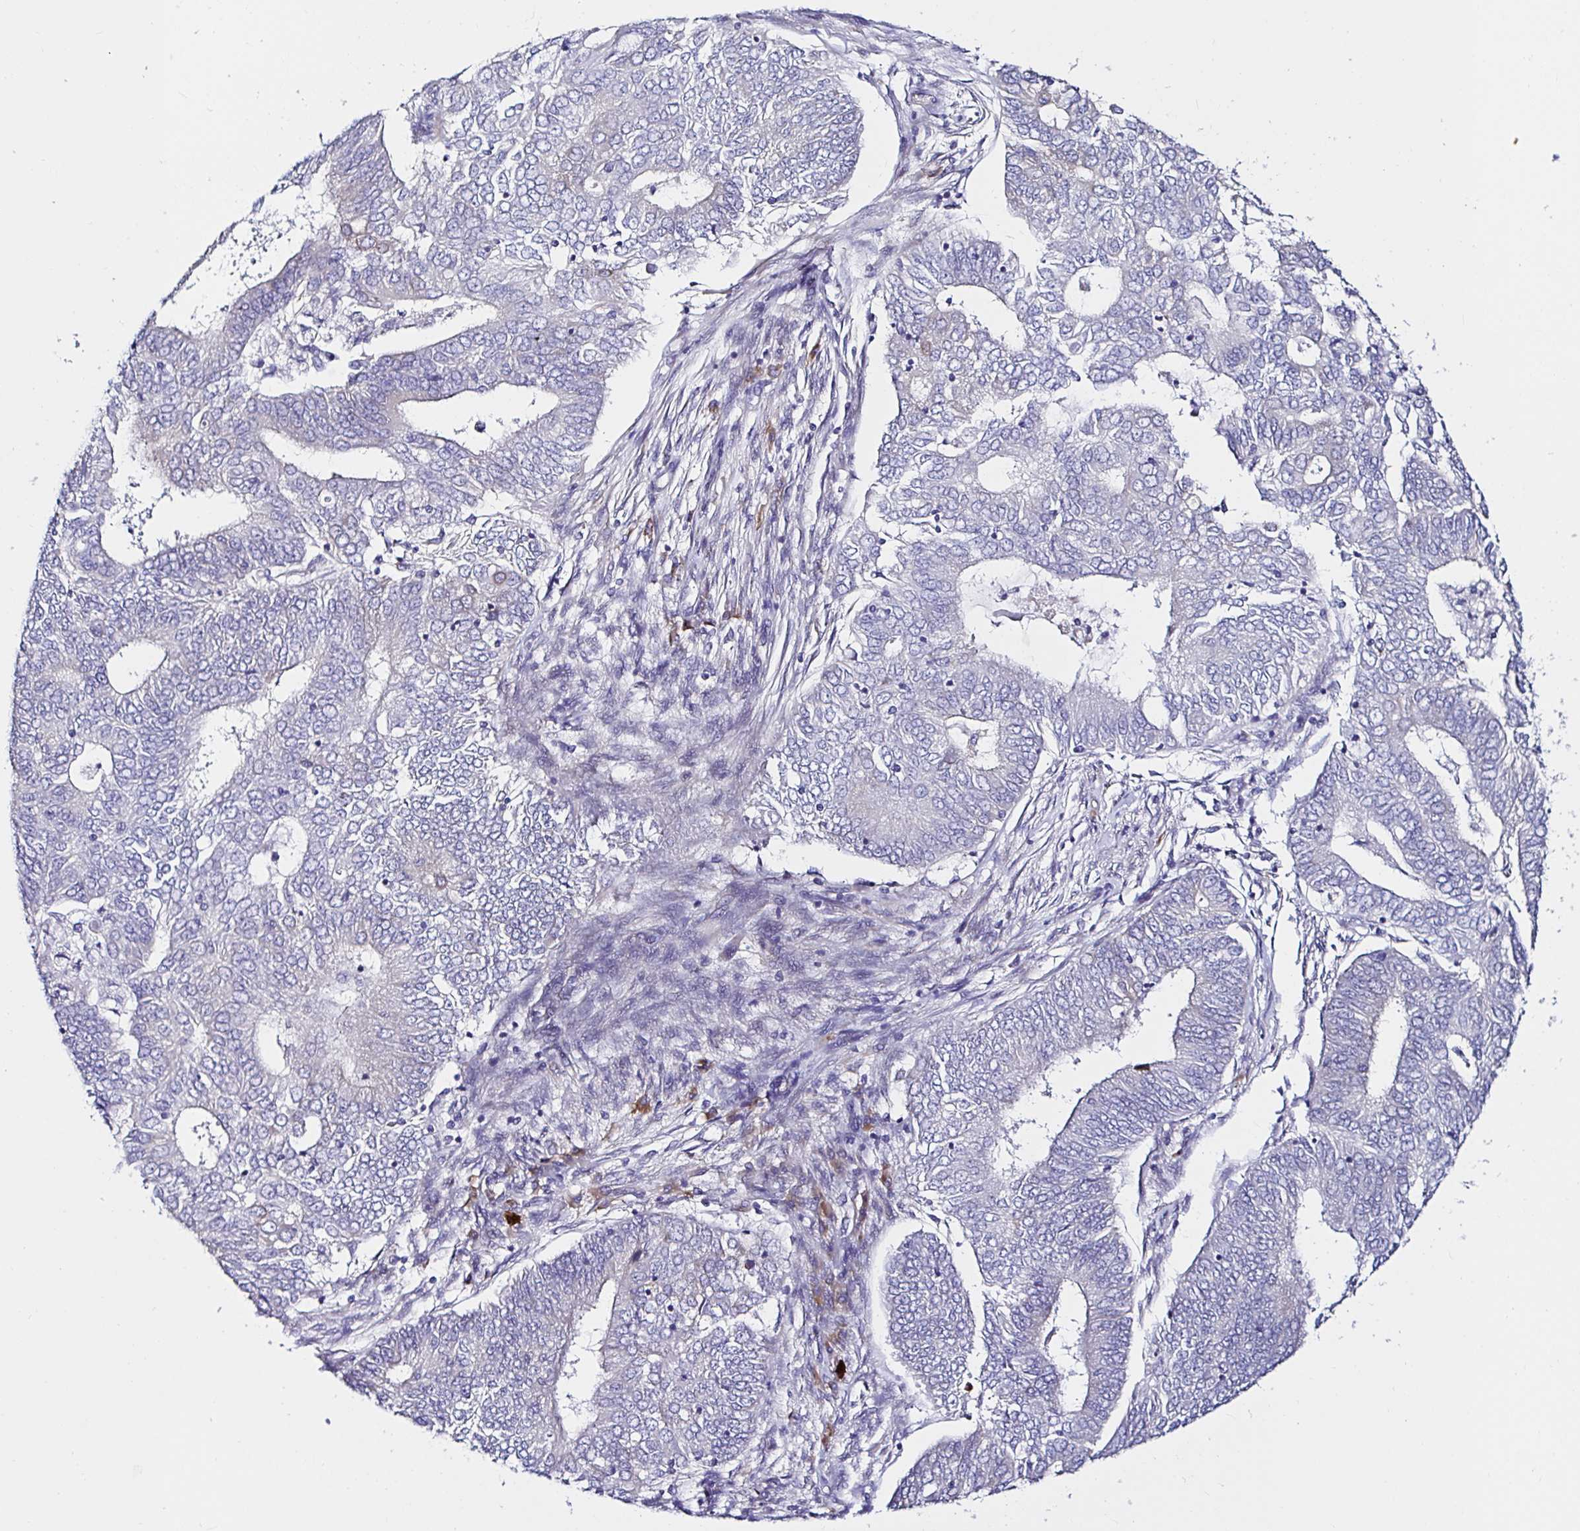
{"staining": {"intensity": "negative", "quantity": "none", "location": "none"}, "tissue": "endometrial cancer", "cell_type": "Tumor cells", "image_type": "cancer", "snomed": [{"axis": "morphology", "description": "Adenocarcinoma, NOS"}, {"axis": "topography", "description": "Endometrium"}], "caption": "Adenocarcinoma (endometrial) stained for a protein using immunohistochemistry (IHC) shows no positivity tumor cells.", "gene": "VSIG2", "patient": {"sex": "female", "age": 62}}